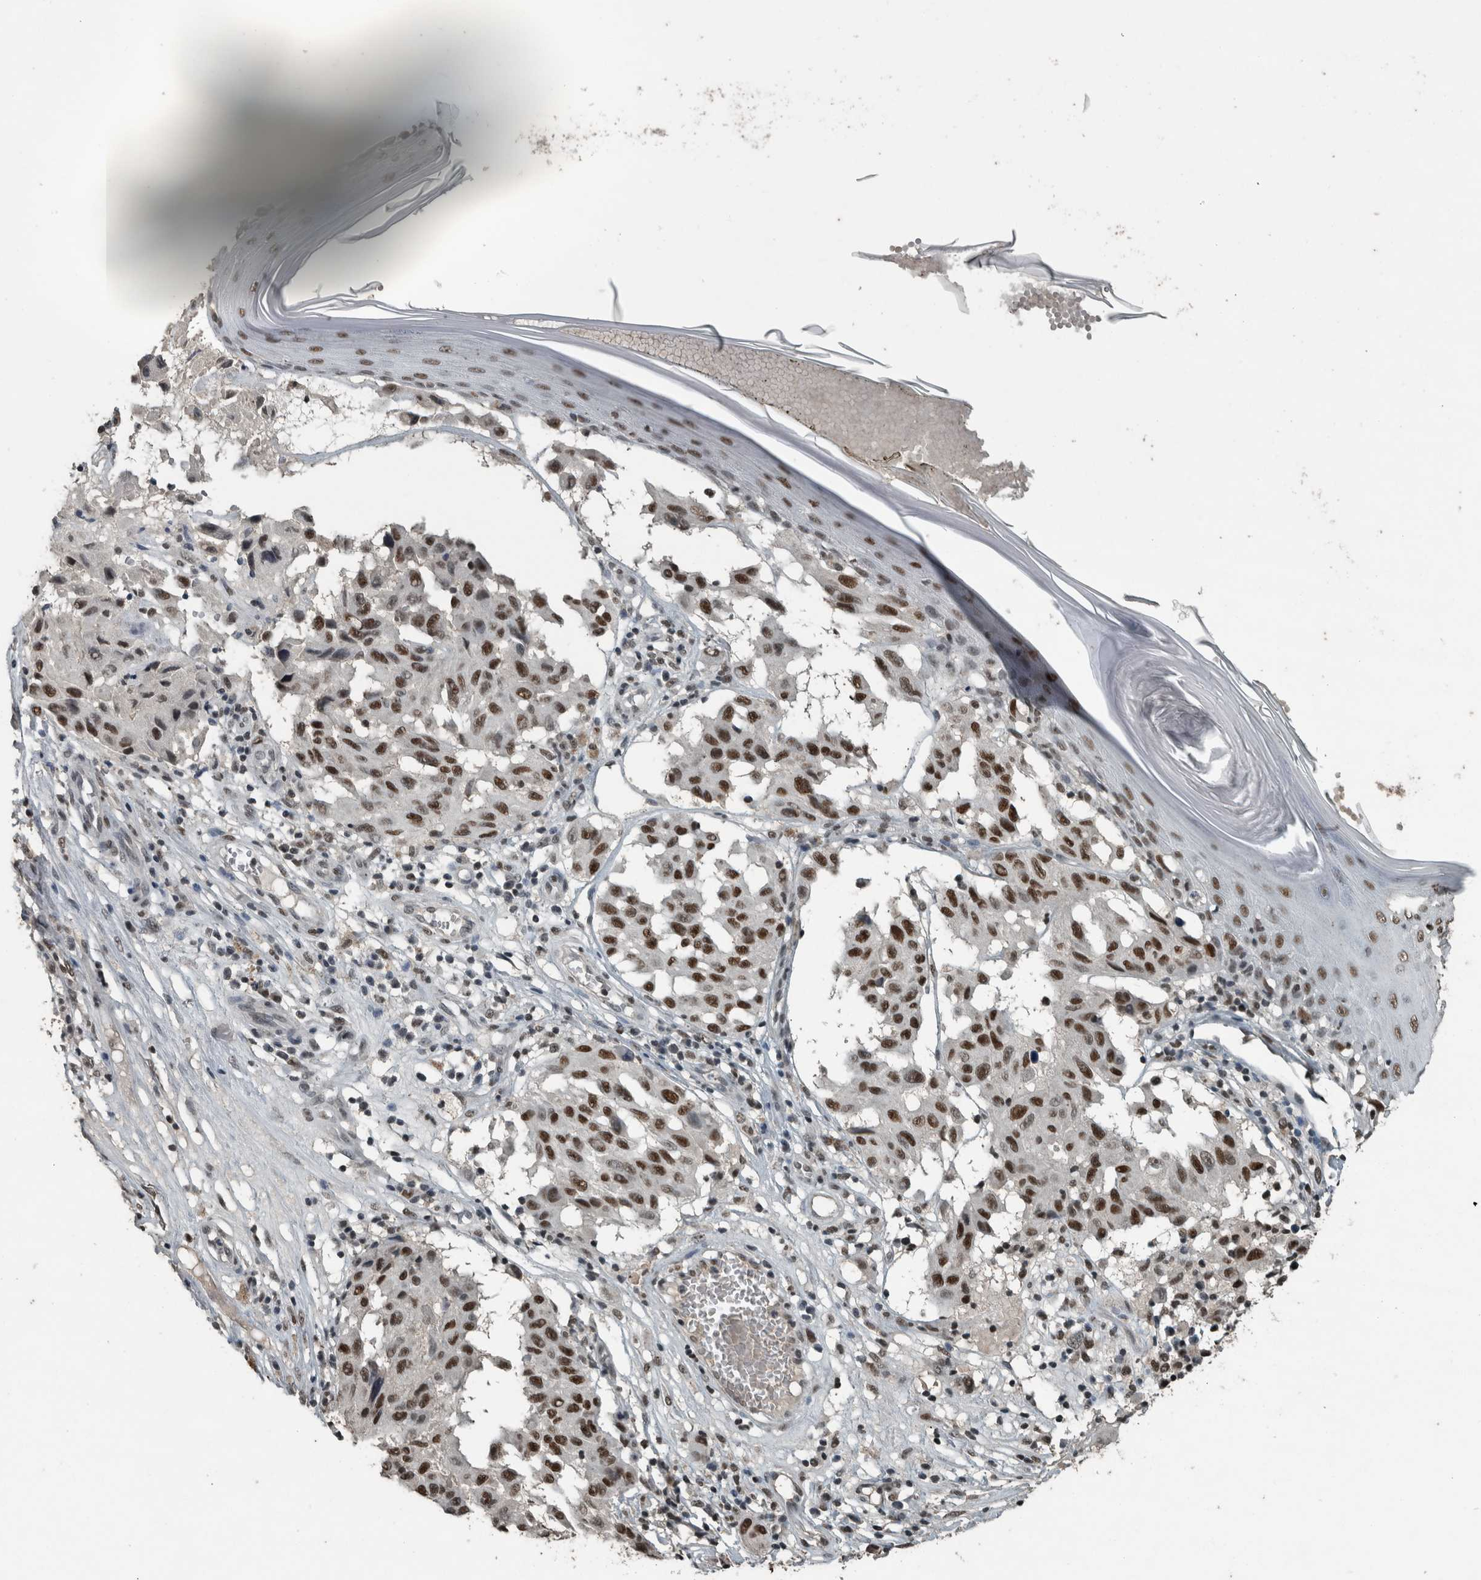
{"staining": {"intensity": "strong", "quantity": ">75%", "location": "nuclear"}, "tissue": "melanoma", "cell_type": "Tumor cells", "image_type": "cancer", "snomed": [{"axis": "morphology", "description": "Malignant melanoma, NOS"}, {"axis": "topography", "description": "Skin"}], "caption": "About >75% of tumor cells in malignant melanoma display strong nuclear protein positivity as visualized by brown immunohistochemical staining.", "gene": "ZNF24", "patient": {"sex": "male", "age": 30}}